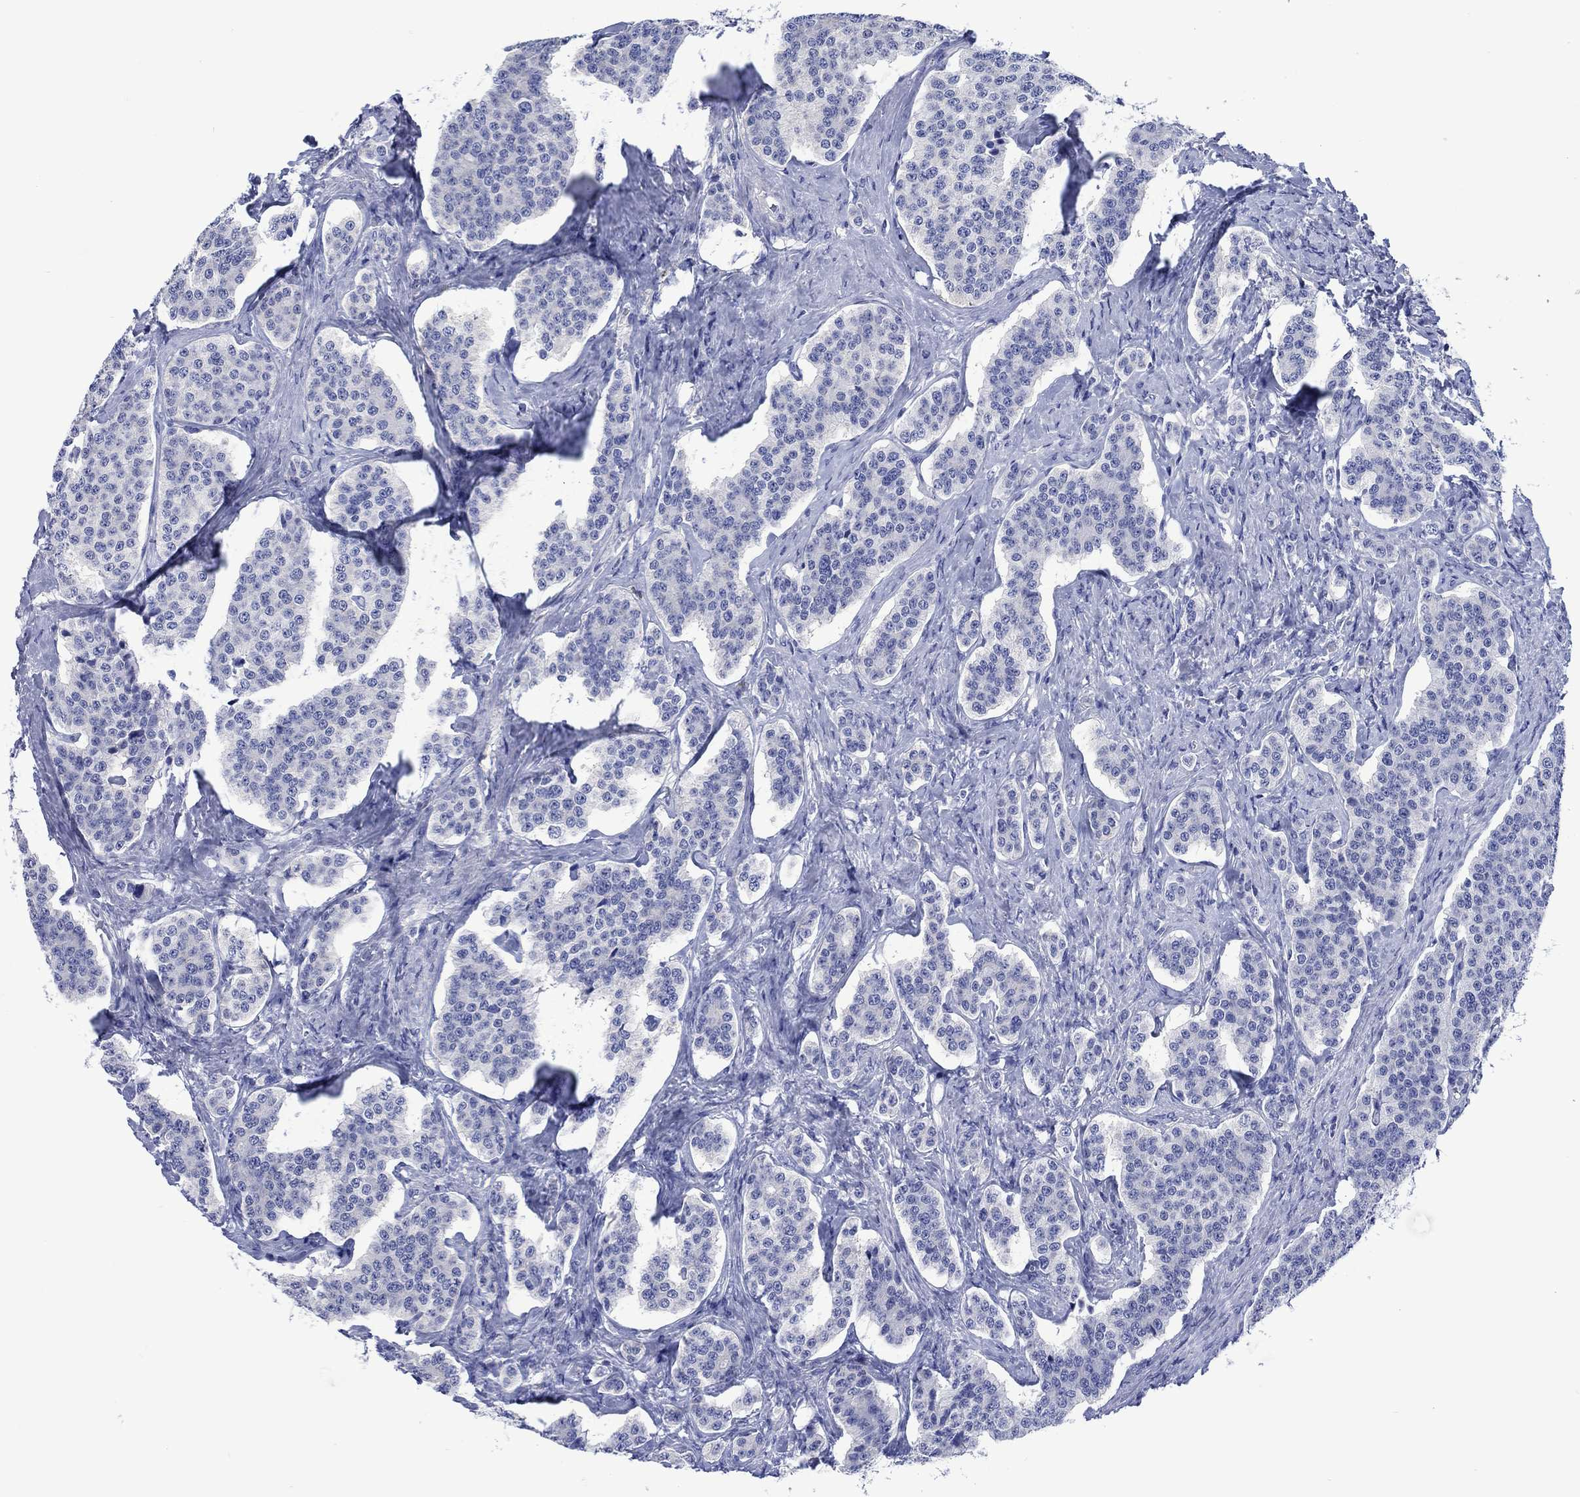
{"staining": {"intensity": "negative", "quantity": "none", "location": "none"}, "tissue": "carcinoid", "cell_type": "Tumor cells", "image_type": "cancer", "snomed": [{"axis": "morphology", "description": "Carcinoid, malignant, NOS"}, {"axis": "topography", "description": "Small intestine"}], "caption": "An image of carcinoid stained for a protein displays no brown staining in tumor cells.", "gene": "TOMM20L", "patient": {"sex": "female", "age": 58}}